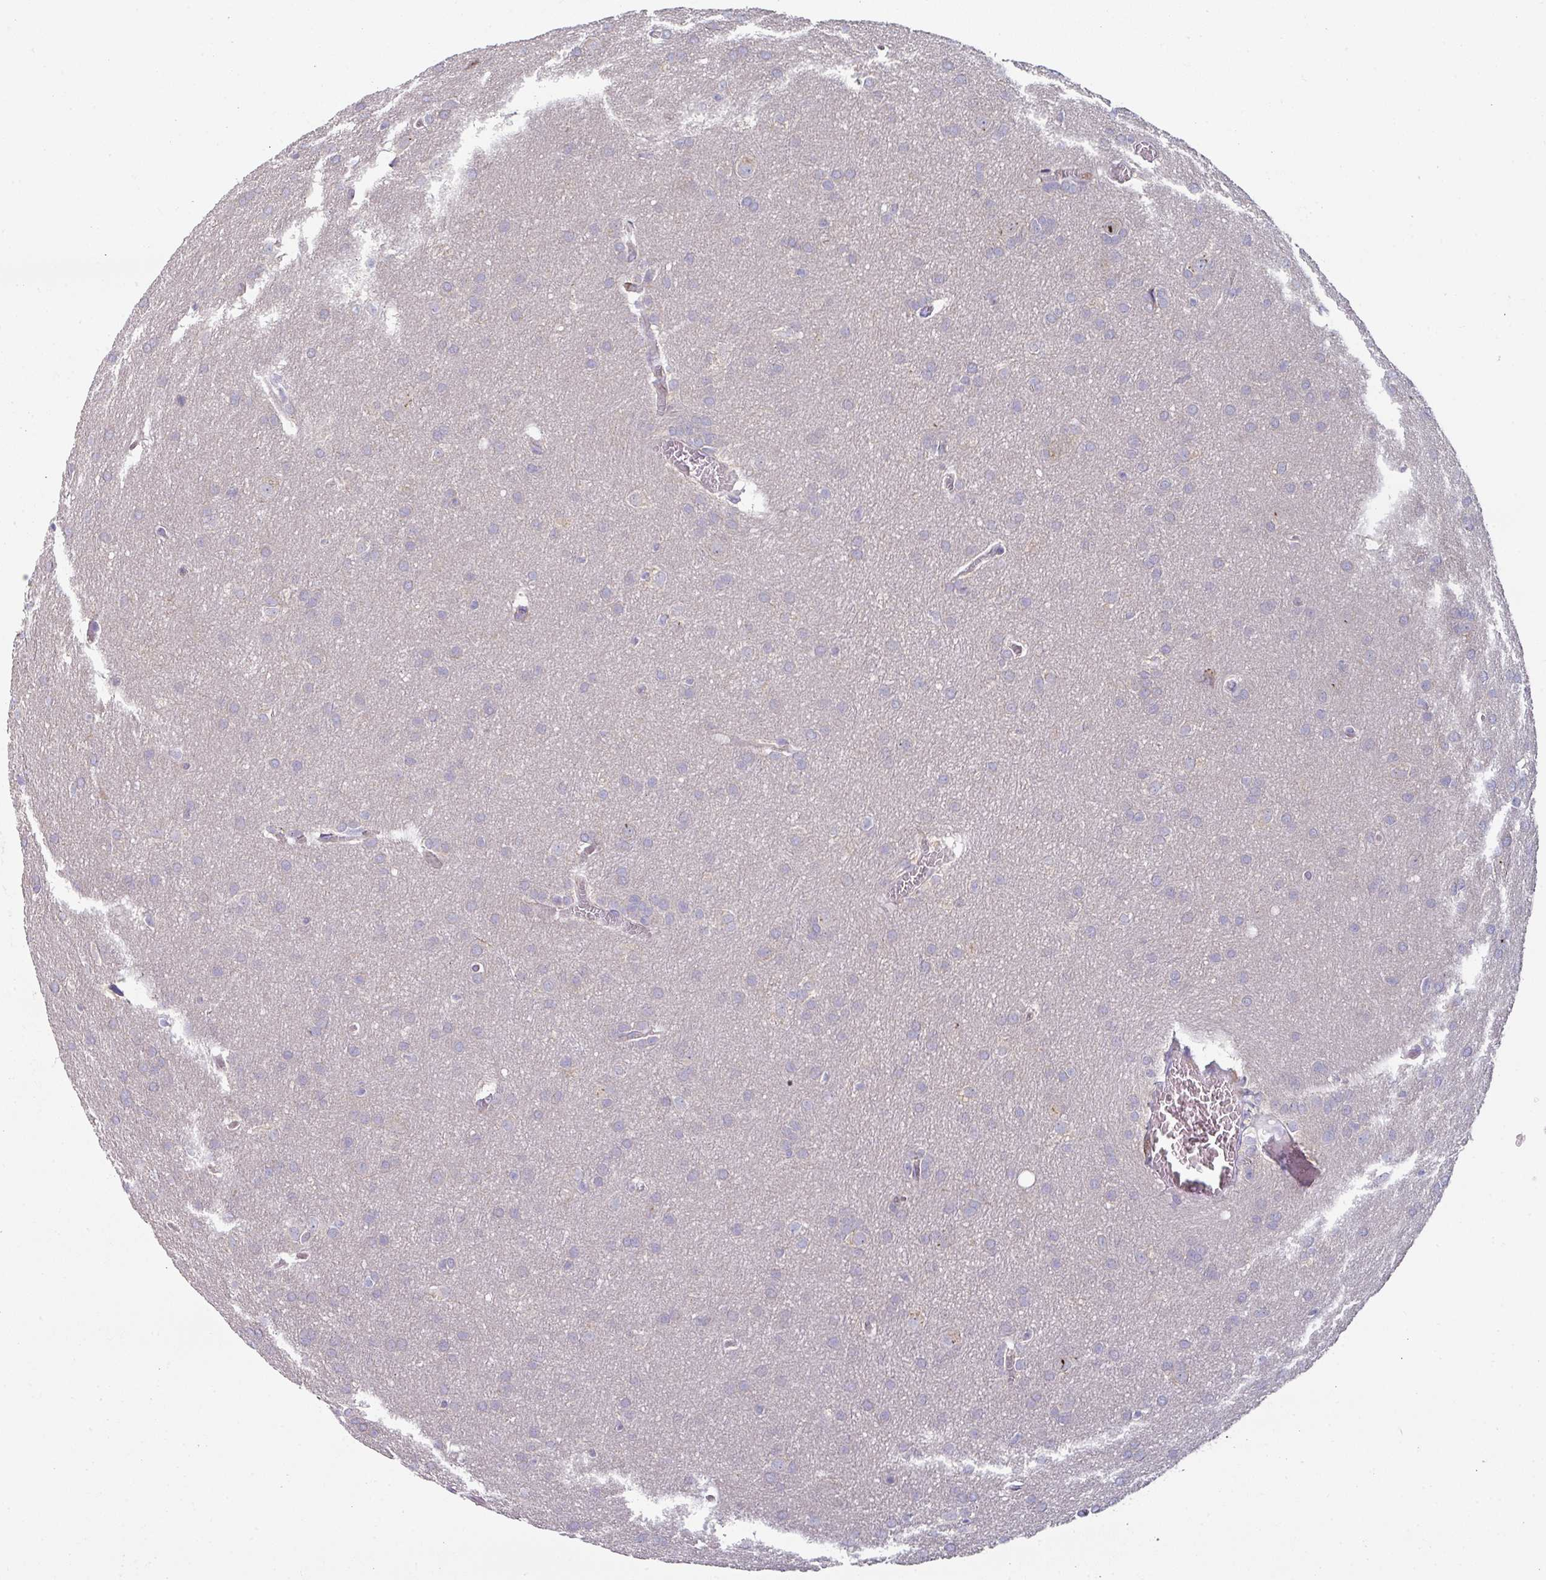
{"staining": {"intensity": "negative", "quantity": "none", "location": "none"}, "tissue": "glioma", "cell_type": "Tumor cells", "image_type": "cancer", "snomed": [{"axis": "morphology", "description": "Glioma, malignant, Low grade"}, {"axis": "topography", "description": "Brain"}], "caption": "Tumor cells are negative for protein expression in human low-grade glioma (malignant). Brightfield microscopy of immunohistochemistry (IHC) stained with DAB (3,3'-diaminobenzidine) (brown) and hematoxylin (blue), captured at high magnification.", "gene": "CD3G", "patient": {"sex": "female", "age": 32}}